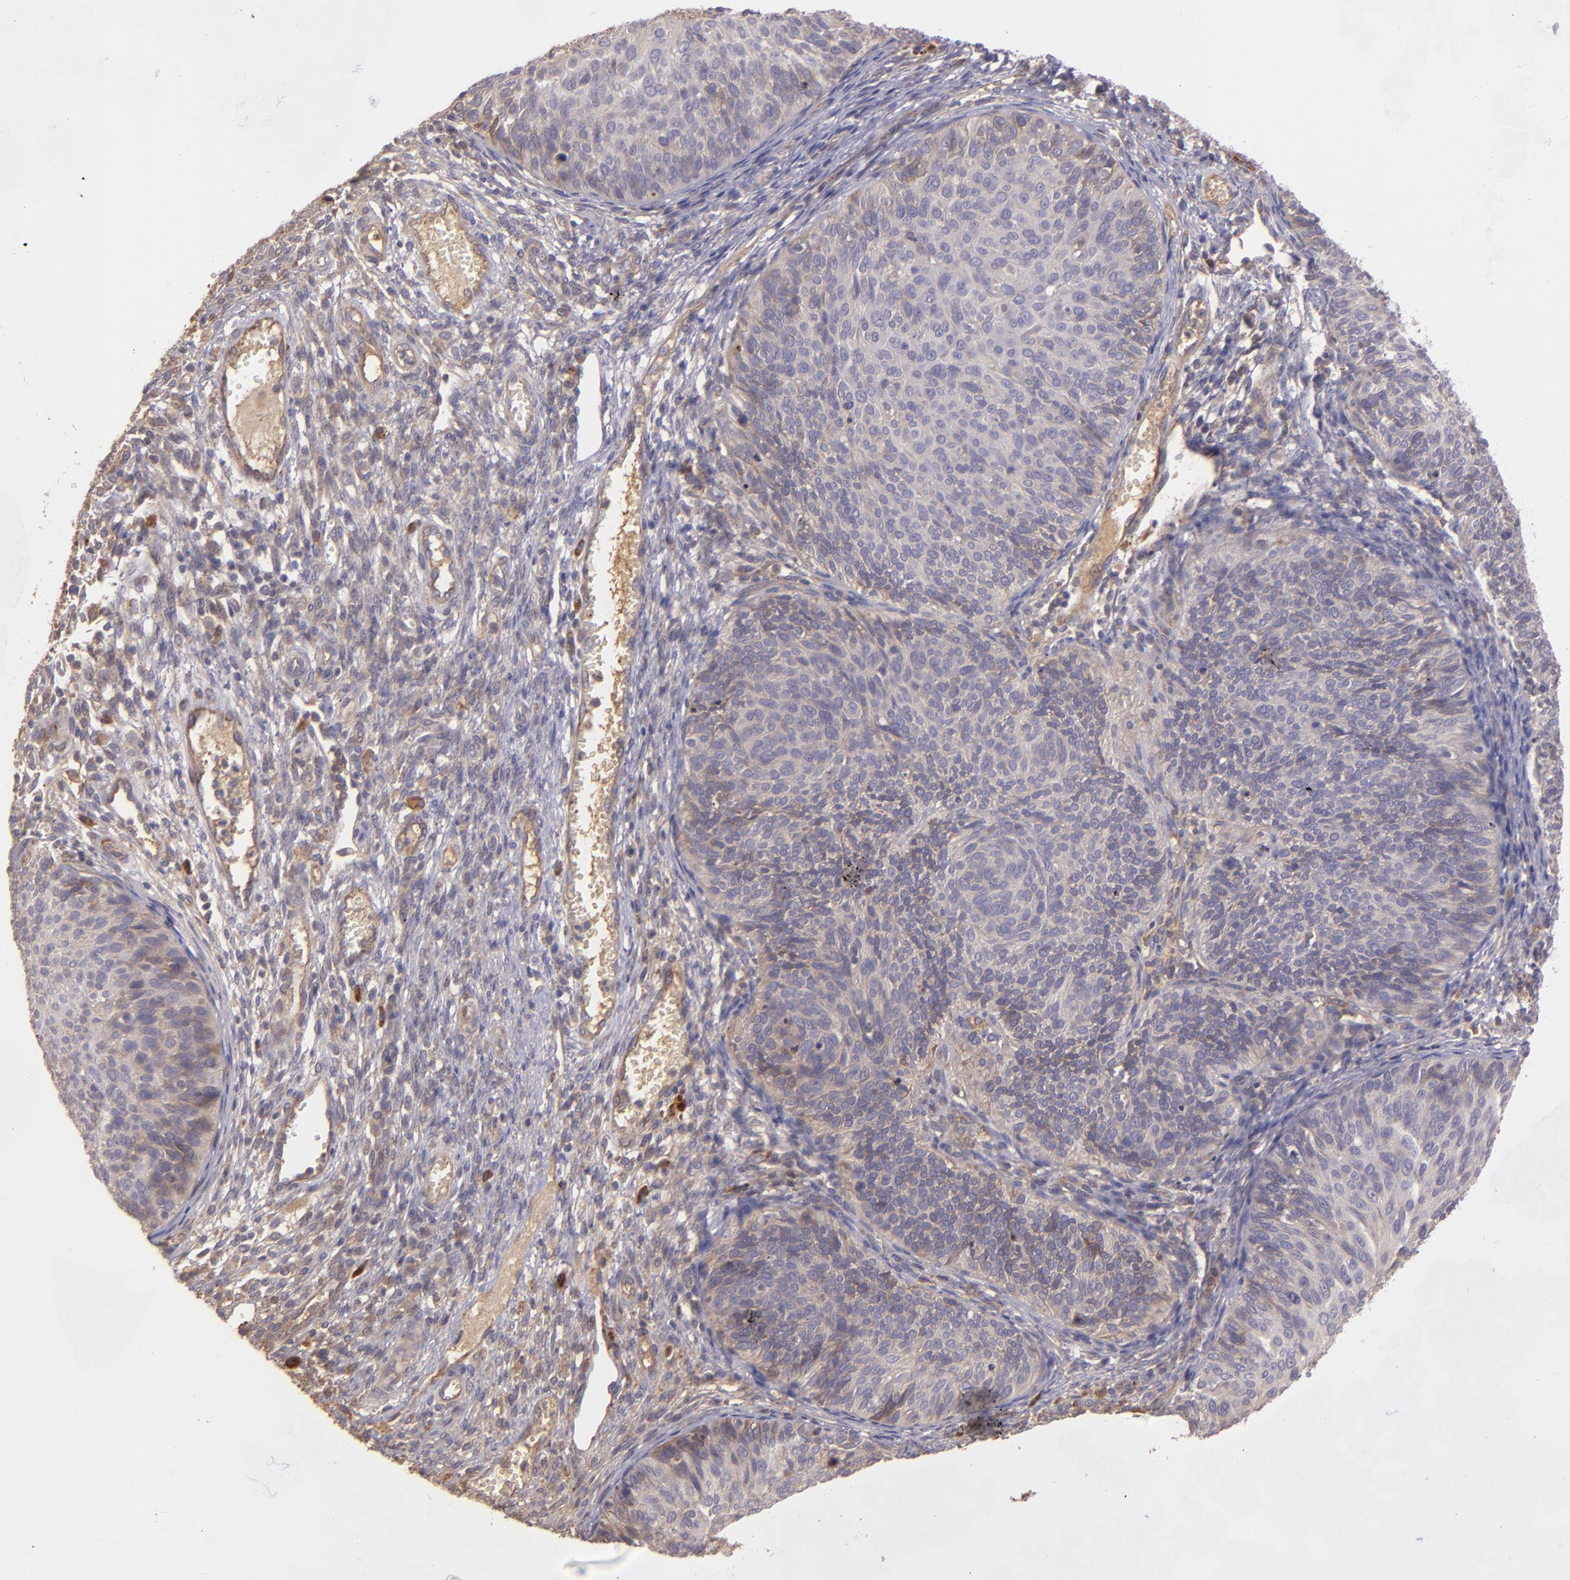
{"staining": {"intensity": "moderate", "quantity": ">75%", "location": "cytoplasmic/membranous"}, "tissue": "cervical cancer", "cell_type": "Tumor cells", "image_type": "cancer", "snomed": [{"axis": "morphology", "description": "Squamous cell carcinoma, NOS"}, {"axis": "topography", "description": "Cervix"}], "caption": "Moderate cytoplasmic/membranous expression for a protein is seen in about >75% of tumor cells of cervical cancer using IHC.", "gene": "ECE1", "patient": {"sex": "female", "age": 36}}